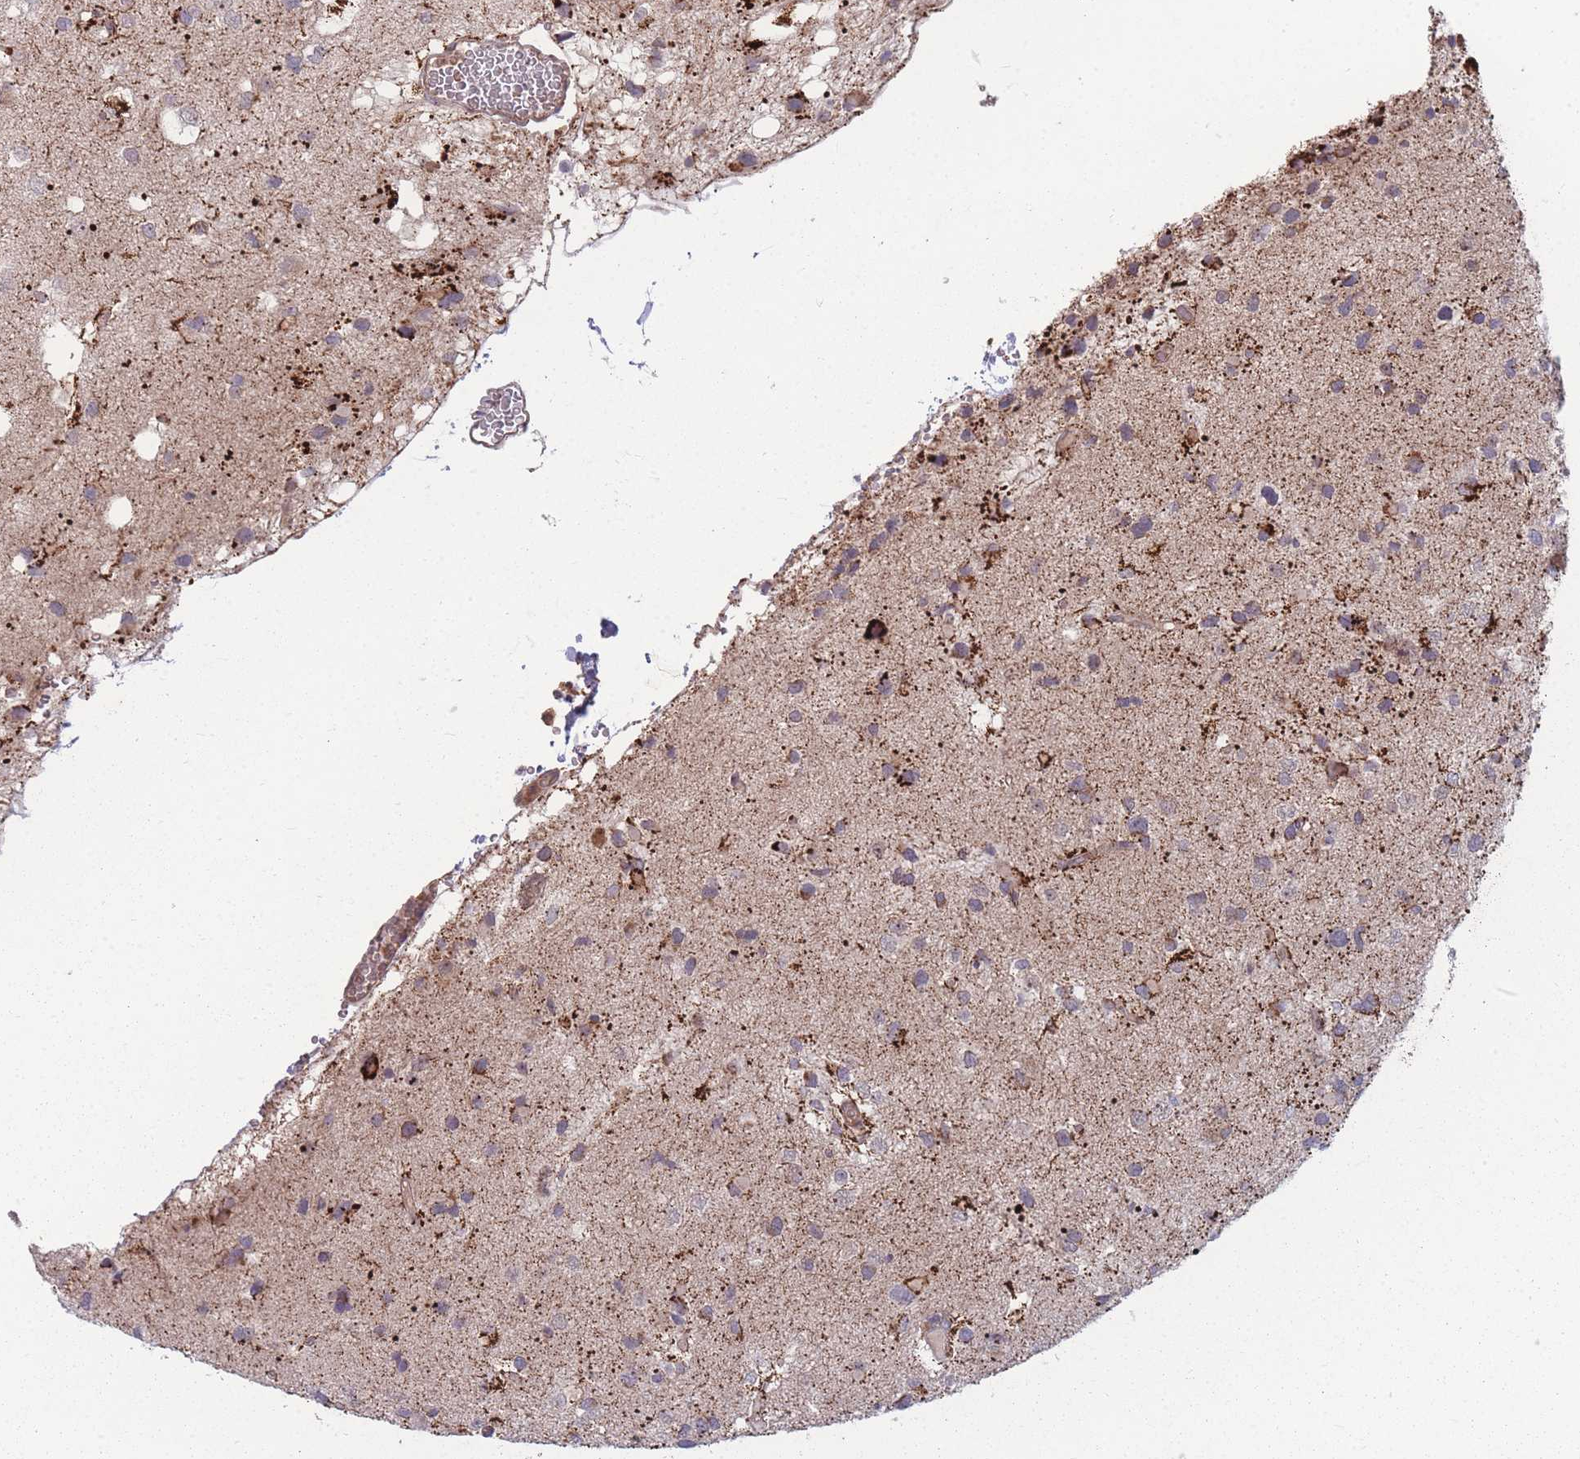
{"staining": {"intensity": "weak", "quantity": "<25%", "location": "cytoplasmic/membranous"}, "tissue": "glioma", "cell_type": "Tumor cells", "image_type": "cancer", "snomed": [{"axis": "morphology", "description": "Glioma, malignant, High grade"}, {"axis": "topography", "description": "Brain"}], "caption": "An immunohistochemistry (IHC) image of glioma is shown. There is no staining in tumor cells of glioma. (DAB (3,3'-diaminobenzidine) immunohistochemistry visualized using brightfield microscopy, high magnification).", "gene": "SLC35B4", "patient": {"sex": "male", "age": 53}}